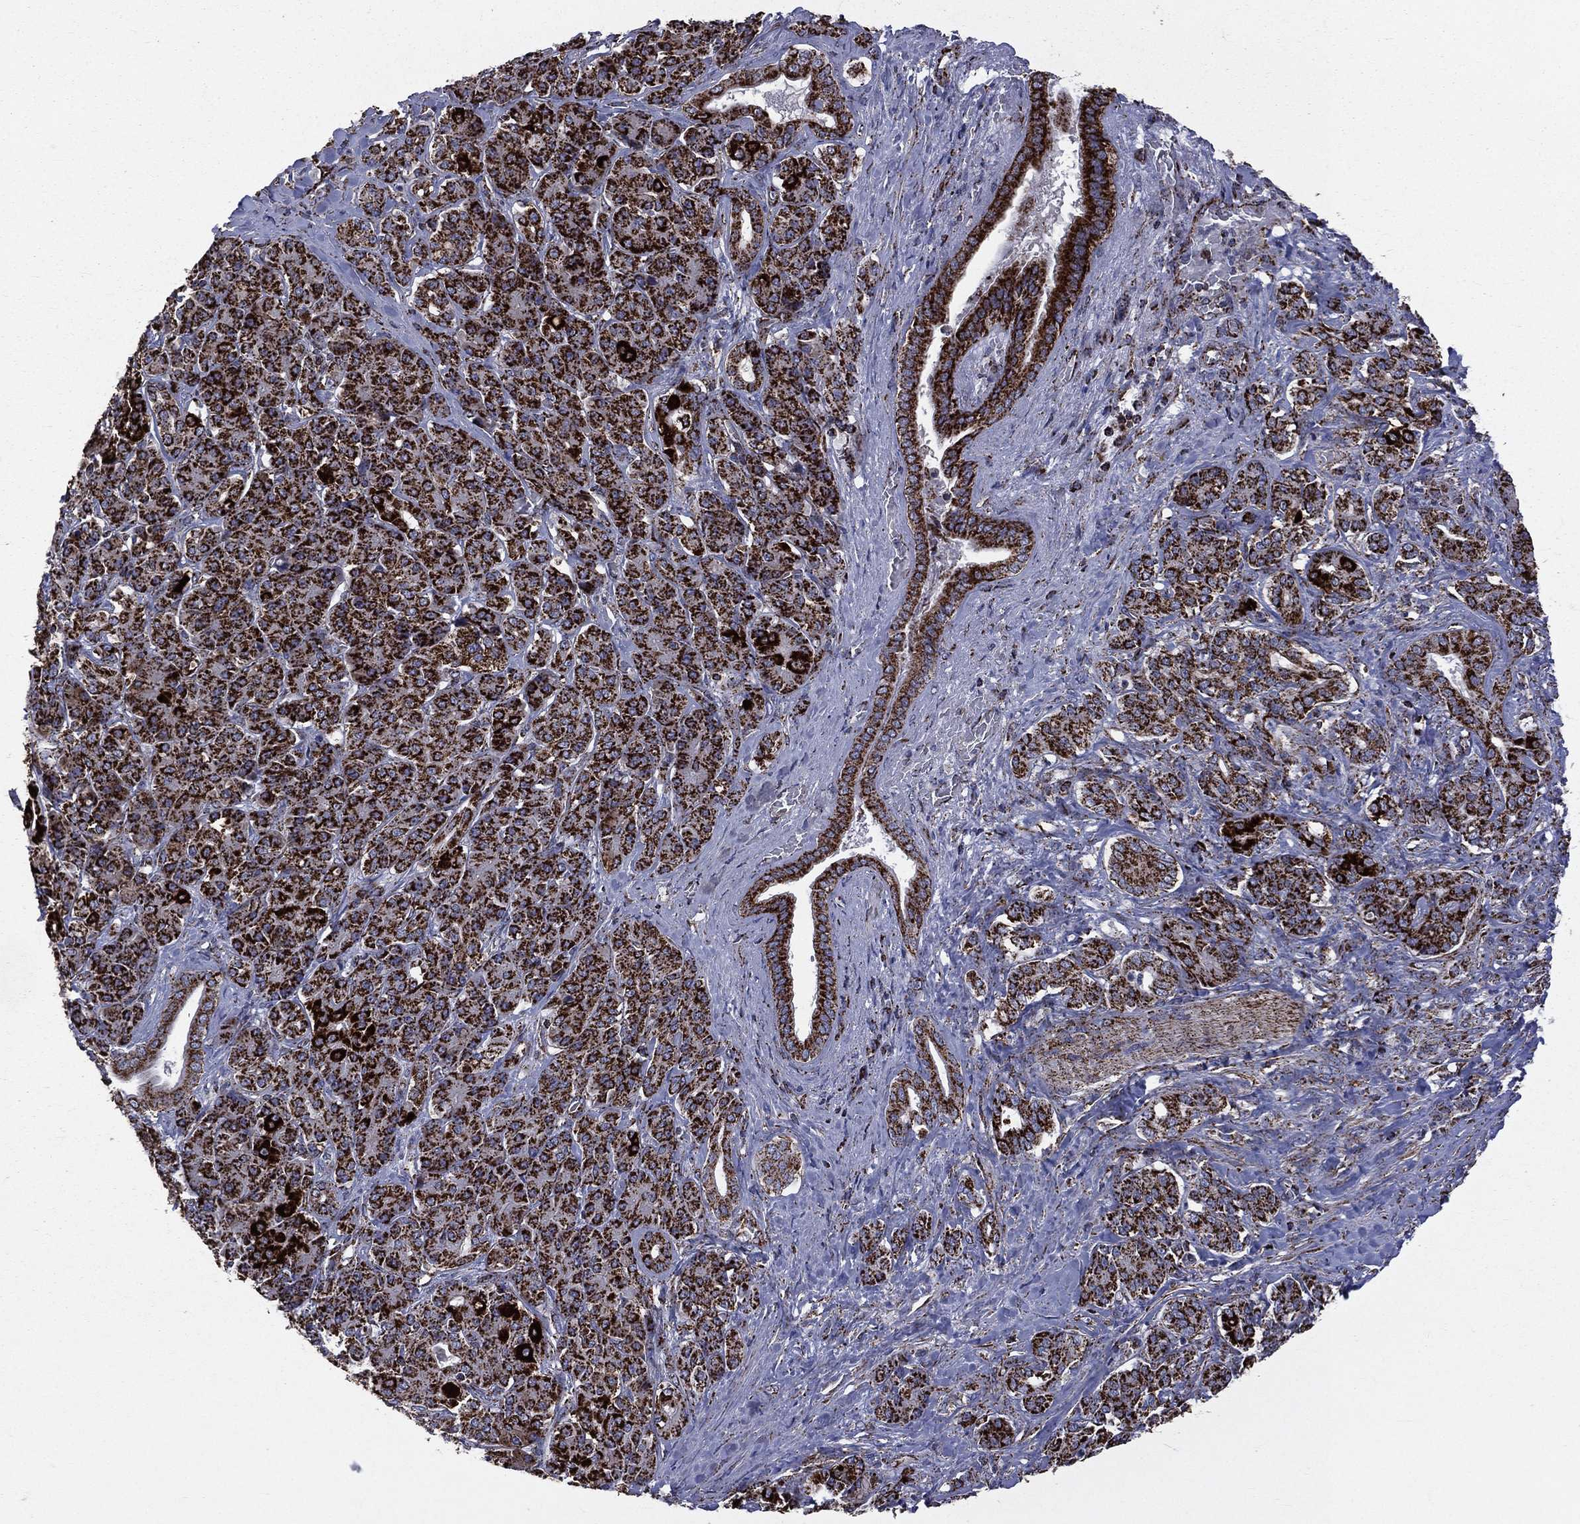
{"staining": {"intensity": "strong", "quantity": ">75%", "location": "cytoplasmic/membranous"}, "tissue": "pancreatic cancer", "cell_type": "Tumor cells", "image_type": "cancer", "snomed": [{"axis": "morphology", "description": "Normal tissue, NOS"}, {"axis": "morphology", "description": "Inflammation, NOS"}, {"axis": "morphology", "description": "Adenocarcinoma, NOS"}, {"axis": "topography", "description": "Pancreas"}], "caption": "High-power microscopy captured an IHC photomicrograph of pancreatic adenocarcinoma, revealing strong cytoplasmic/membranous positivity in approximately >75% of tumor cells.", "gene": "GOT2", "patient": {"sex": "male", "age": 57}}